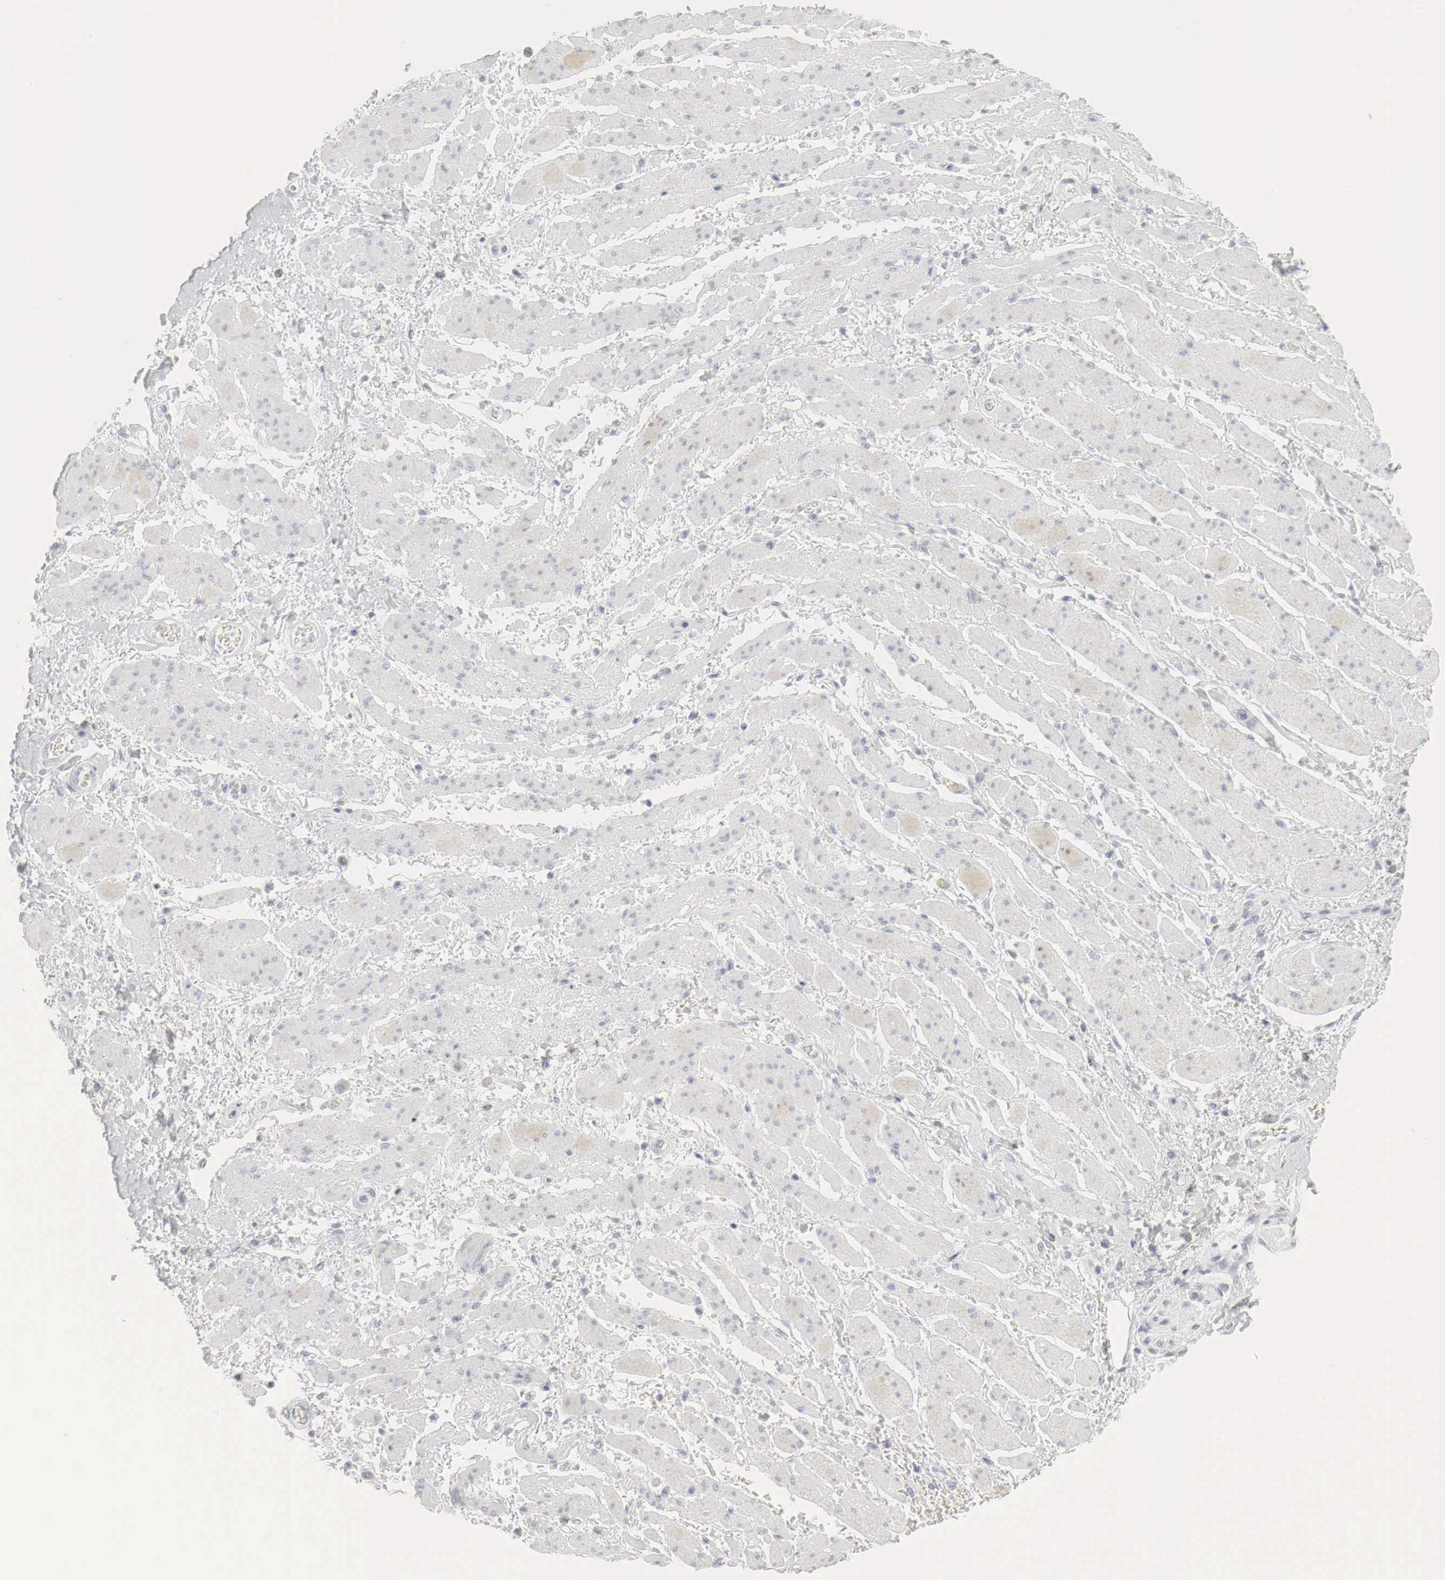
{"staining": {"intensity": "negative", "quantity": "none", "location": "none"}, "tissue": "stomach cancer", "cell_type": "Tumor cells", "image_type": "cancer", "snomed": [{"axis": "morphology", "description": "Adenocarcinoma, NOS"}, {"axis": "topography", "description": "Pancreas"}, {"axis": "topography", "description": "Stomach, upper"}], "caption": "DAB immunohistochemical staining of human stomach cancer demonstrates no significant expression in tumor cells.", "gene": "TP63", "patient": {"sex": "male", "age": 77}}